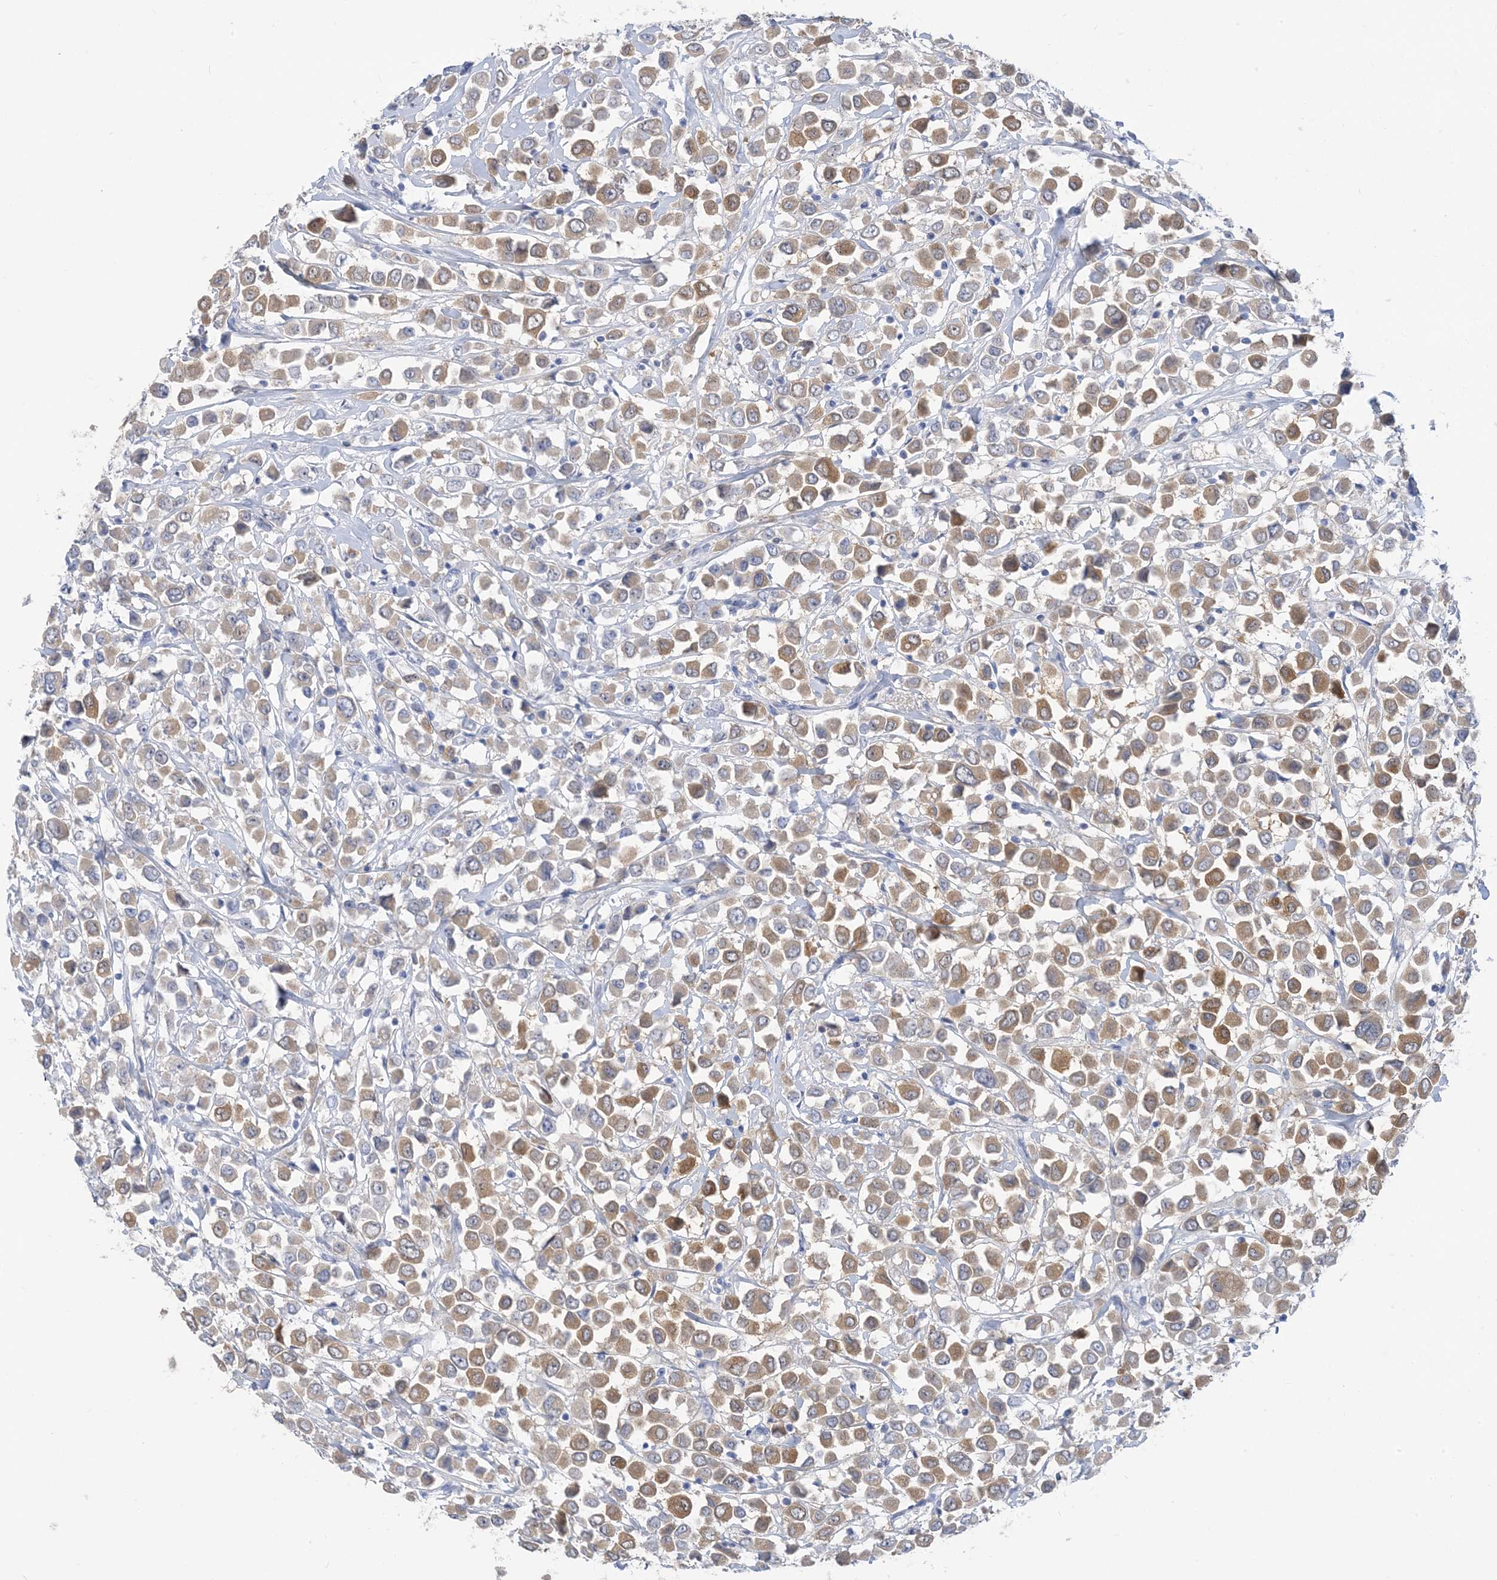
{"staining": {"intensity": "moderate", "quantity": ">75%", "location": "cytoplasmic/membranous"}, "tissue": "breast cancer", "cell_type": "Tumor cells", "image_type": "cancer", "snomed": [{"axis": "morphology", "description": "Duct carcinoma"}, {"axis": "topography", "description": "Breast"}], "caption": "Tumor cells demonstrate moderate cytoplasmic/membranous staining in approximately >75% of cells in breast cancer.", "gene": "SH3YL1", "patient": {"sex": "female", "age": 61}}